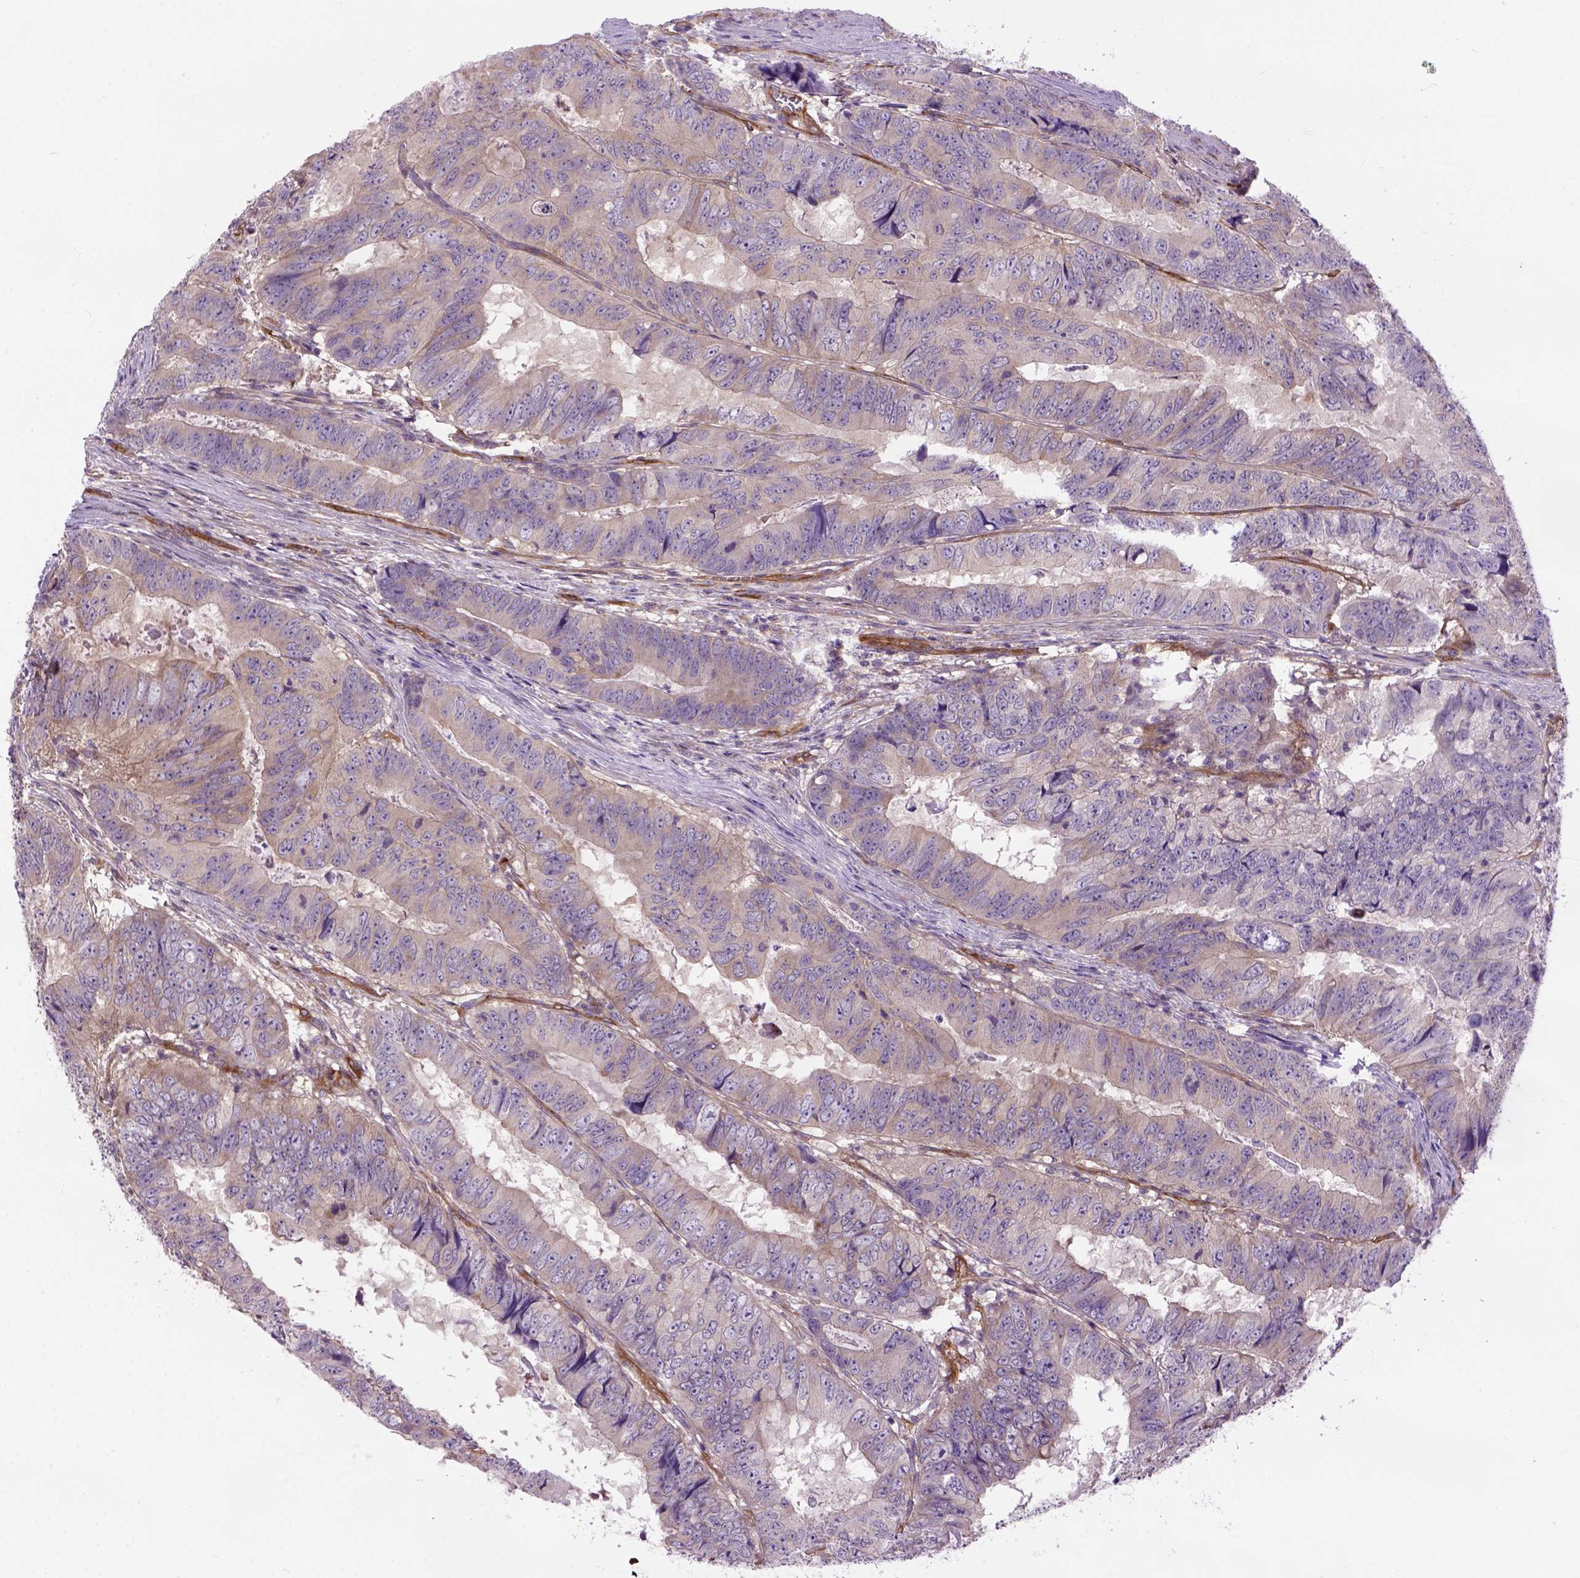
{"staining": {"intensity": "weak", "quantity": ">75%", "location": "cytoplasmic/membranous"}, "tissue": "colorectal cancer", "cell_type": "Tumor cells", "image_type": "cancer", "snomed": [{"axis": "morphology", "description": "Adenocarcinoma, NOS"}, {"axis": "topography", "description": "Colon"}], "caption": "Protein staining reveals weak cytoplasmic/membranous expression in about >75% of tumor cells in adenocarcinoma (colorectal).", "gene": "CASKIN2", "patient": {"sex": "male", "age": 79}}